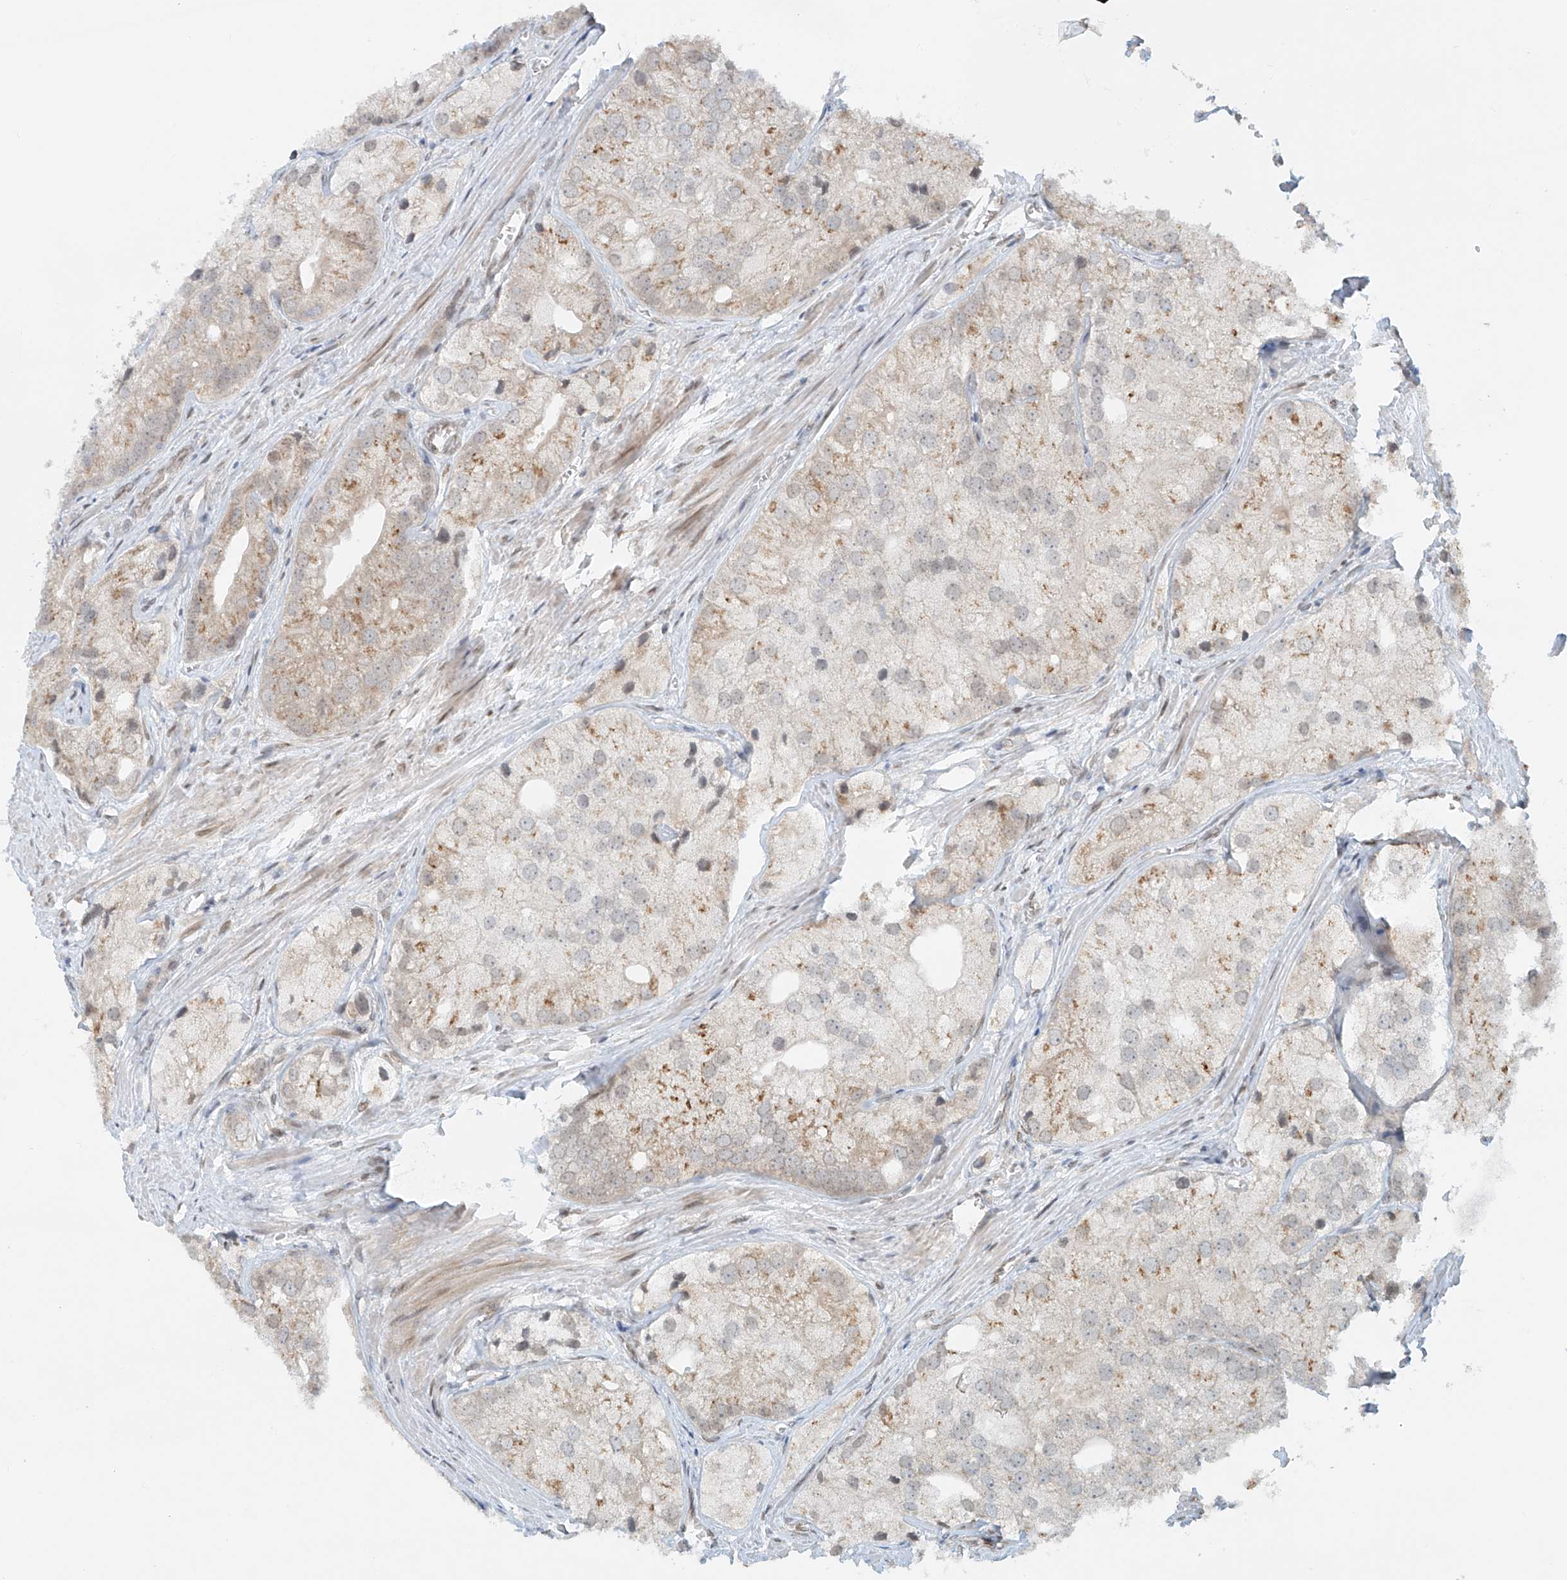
{"staining": {"intensity": "weak", "quantity": "<25%", "location": "cytoplasmic/membranous"}, "tissue": "prostate cancer", "cell_type": "Tumor cells", "image_type": "cancer", "snomed": [{"axis": "morphology", "description": "Adenocarcinoma, Low grade"}, {"axis": "topography", "description": "Prostate"}], "caption": "Tumor cells show no significant protein staining in prostate cancer.", "gene": "STARD9", "patient": {"sex": "male", "age": 69}}